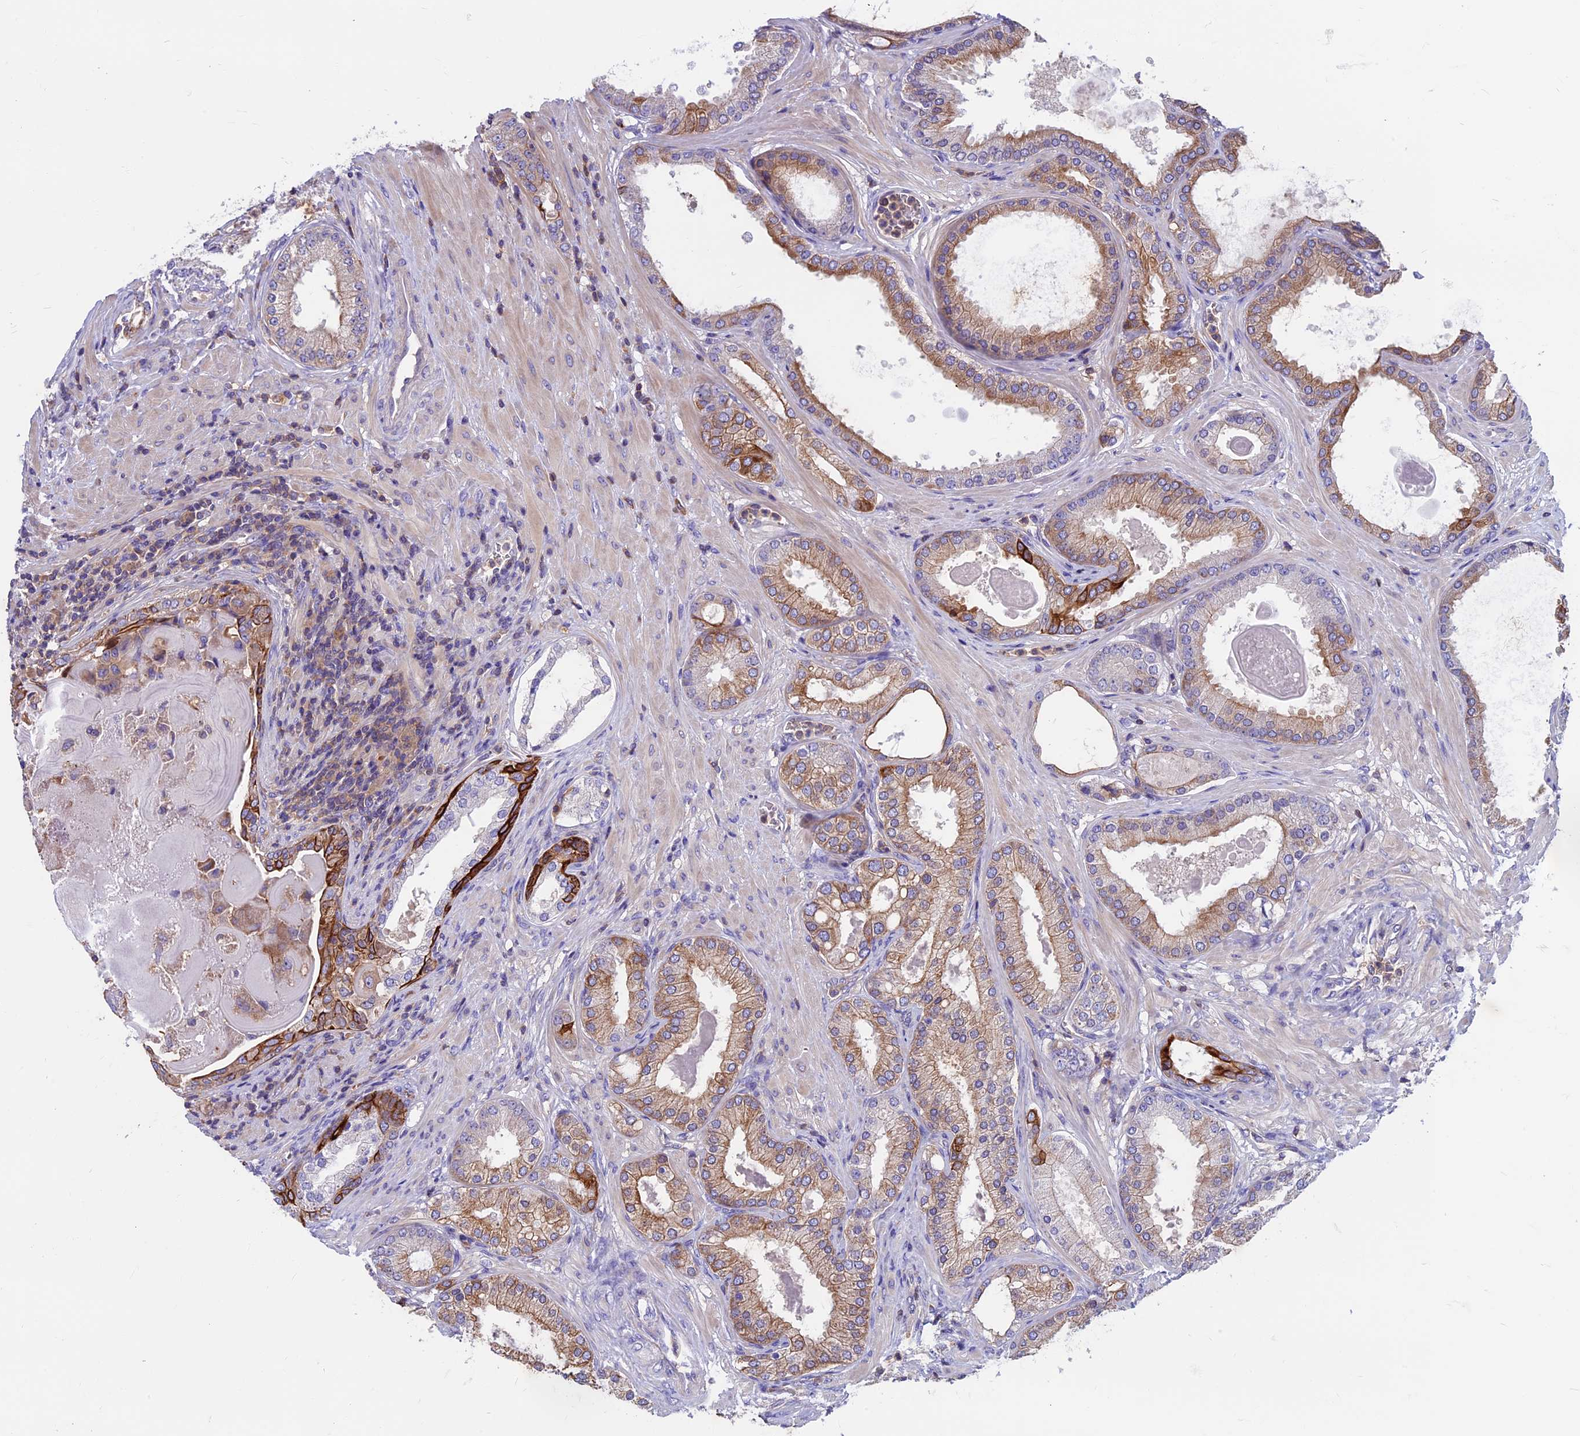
{"staining": {"intensity": "moderate", "quantity": ">75%", "location": "cytoplasmic/membranous"}, "tissue": "prostate cancer", "cell_type": "Tumor cells", "image_type": "cancer", "snomed": [{"axis": "morphology", "description": "Adenocarcinoma, Low grade"}, {"axis": "topography", "description": "Prostate"}], "caption": "Protein expression analysis of prostate cancer demonstrates moderate cytoplasmic/membranous positivity in approximately >75% of tumor cells.", "gene": "CDAN1", "patient": {"sex": "male", "age": 59}}